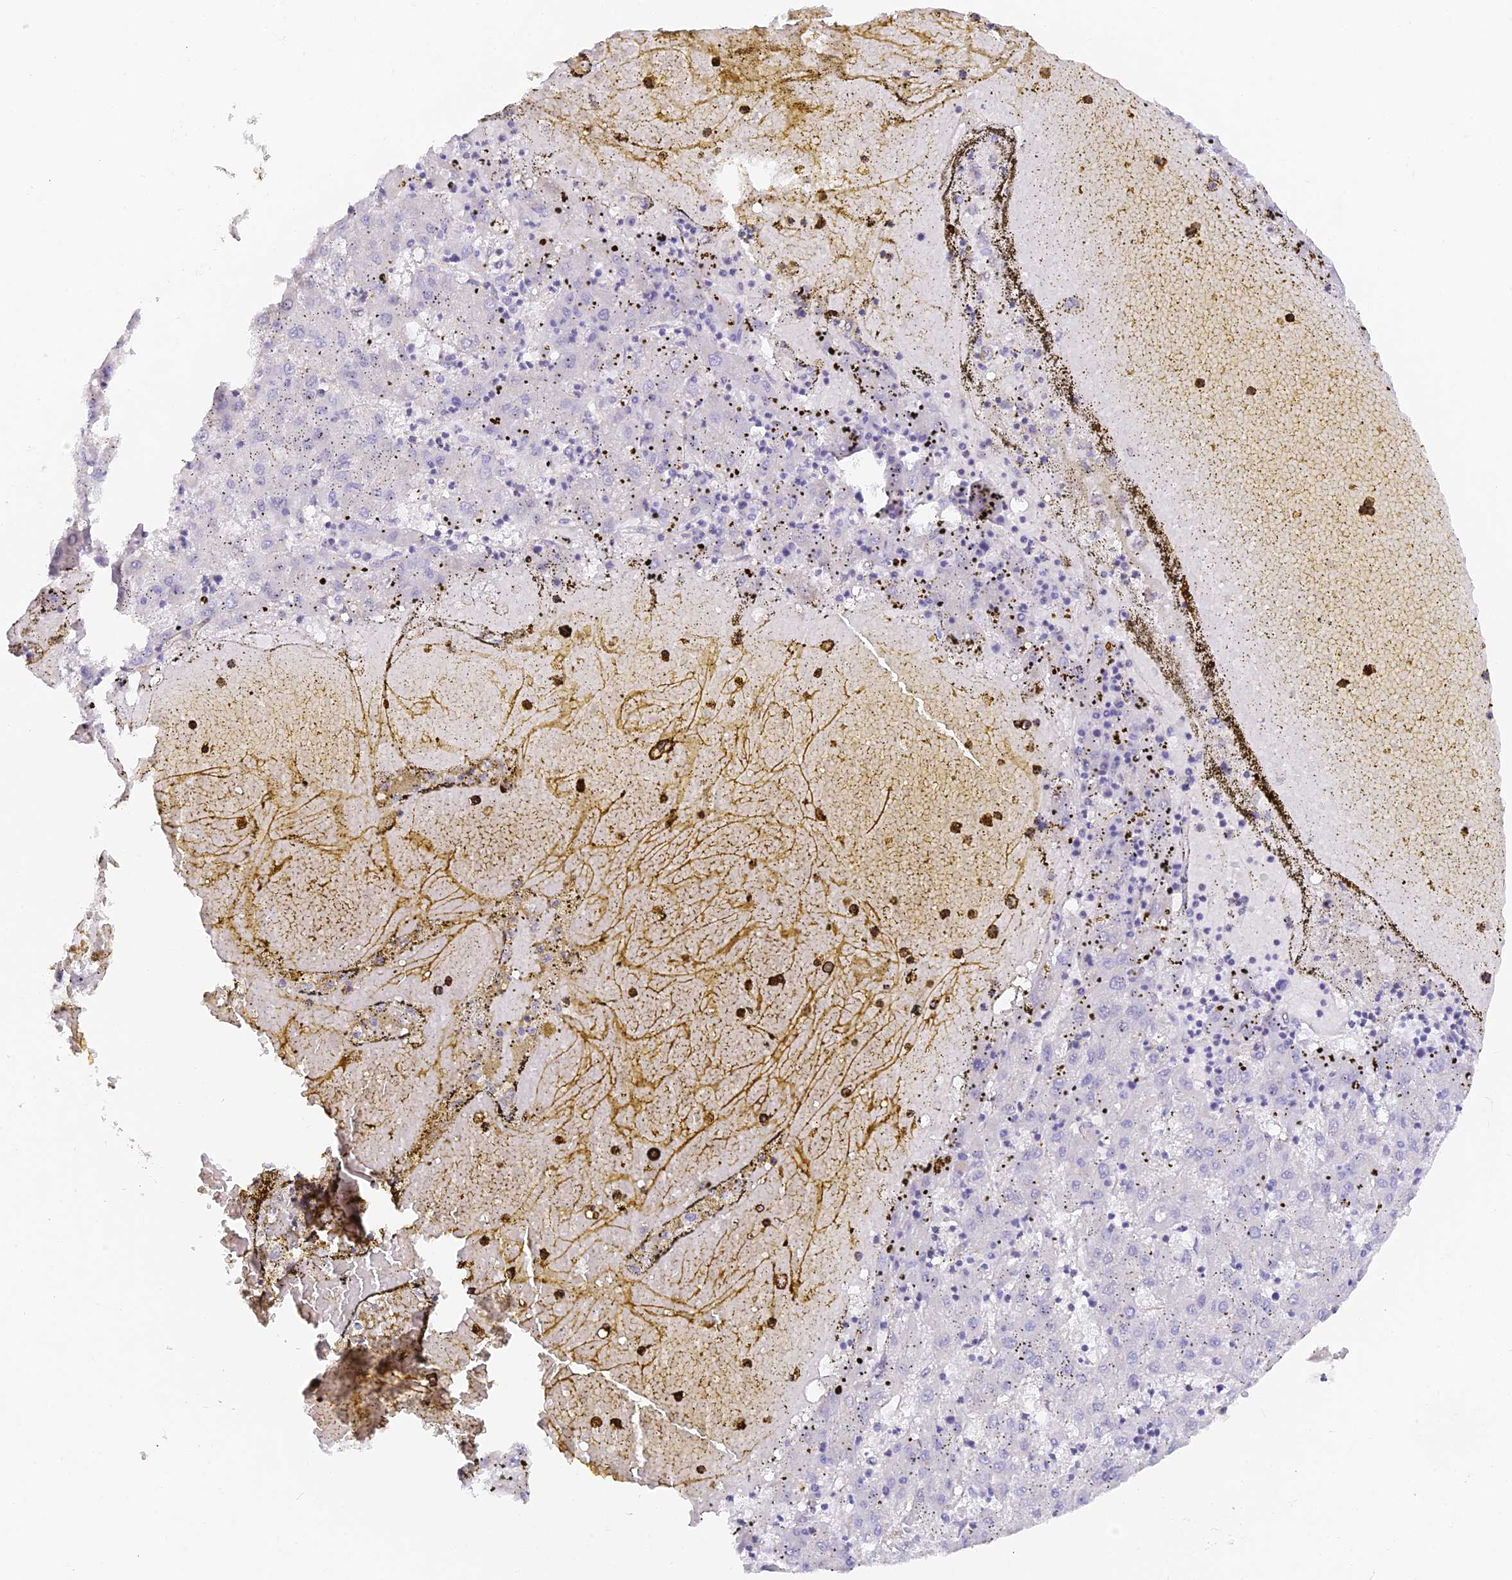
{"staining": {"intensity": "negative", "quantity": "none", "location": "none"}, "tissue": "liver cancer", "cell_type": "Tumor cells", "image_type": "cancer", "snomed": [{"axis": "morphology", "description": "Carcinoma, Hepatocellular, NOS"}, {"axis": "topography", "description": "Liver"}], "caption": "Immunohistochemical staining of liver cancer (hepatocellular carcinoma) reveals no significant staining in tumor cells.", "gene": "GJA1", "patient": {"sex": "male", "age": 72}}